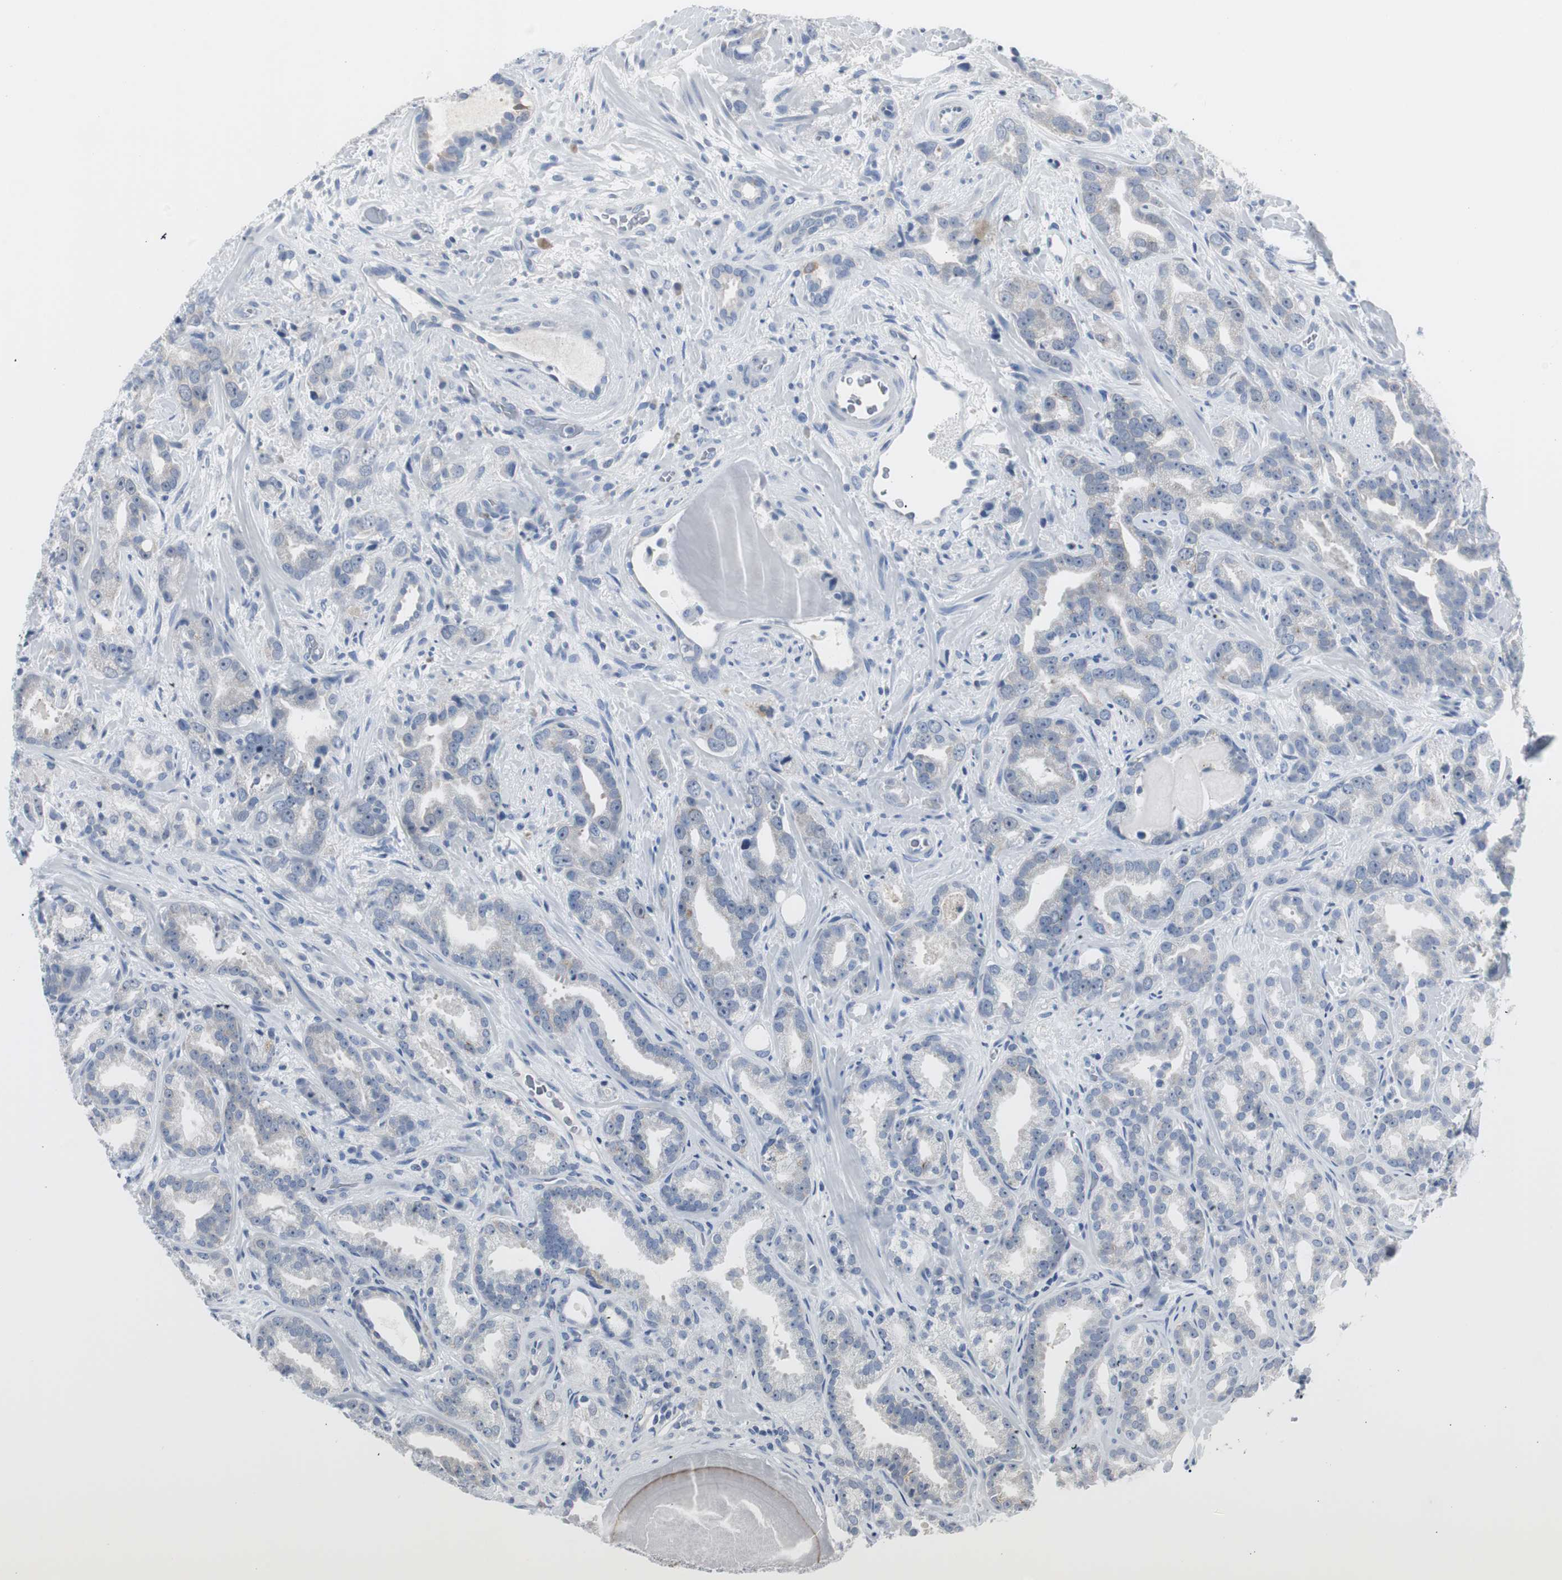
{"staining": {"intensity": "negative", "quantity": "none", "location": "none"}, "tissue": "prostate cancer", "cell_type": "Tumor cells", "image_type": "cancer", "snomed": [{"axis": "morphology", "description": "Adenocarcinoma, Low grade"}, {"axis": "topography", "description": "Prostate"}], "caption": "DAB immunohistochemical staining of human prostate cancer (low-grade adenocarcinoma) reveals no significant expression in tumor cells.", "gene": "S100A7", "patient": {"sex": "male", "age": 63}}